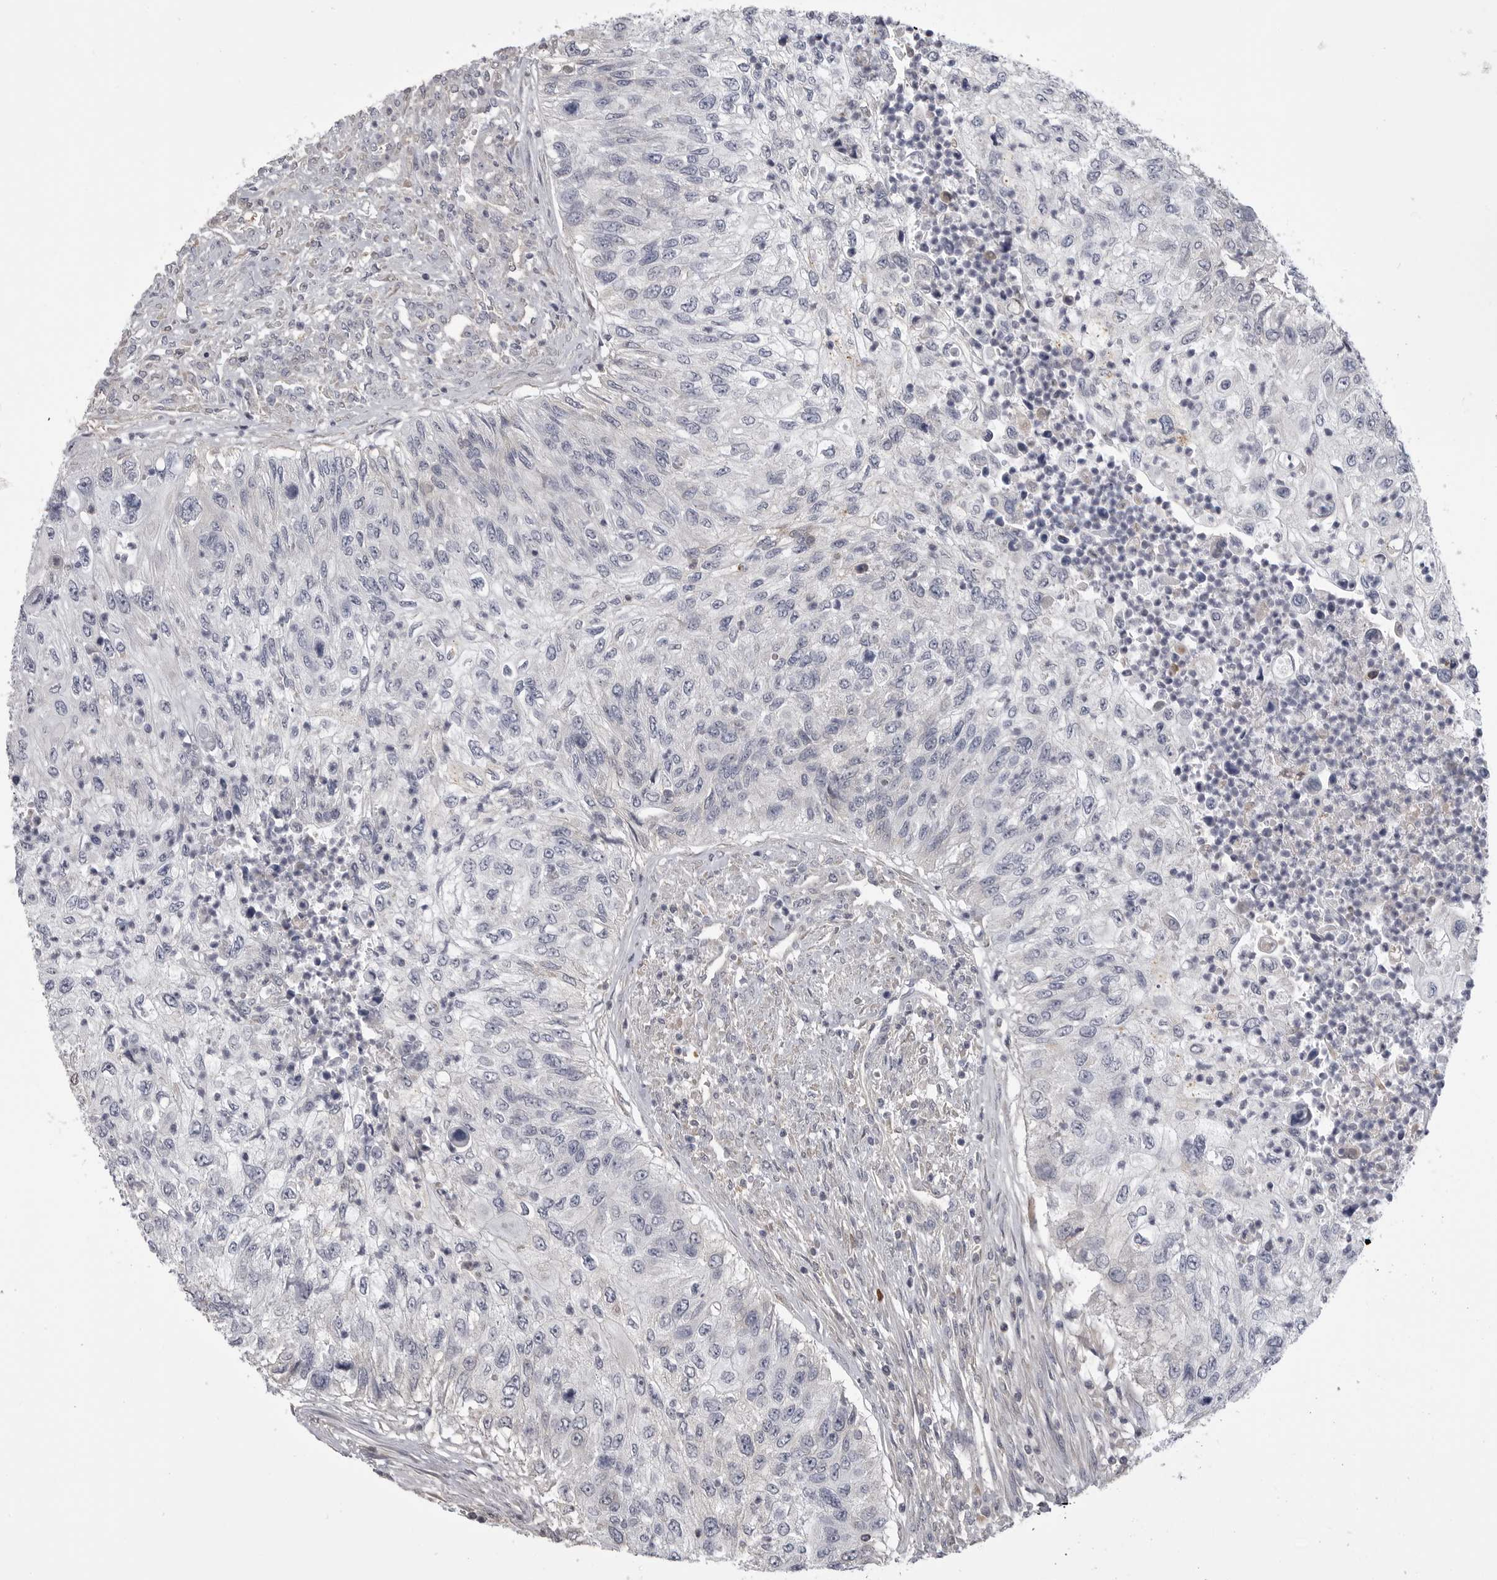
{"staining": {"intensity": "negative", "quantity": "none", "location": "none"}, "tissue": "urothelial cancer", "cell_type": "Tumor cells", "image_type": "cancer", "snomed": [{"axis": "morphology", "description": "Urothelial carcinoma, High grade"}, {"axis": "topography", "description": "Urinary bladder"}], "caption": "Micrograph shows no significant protein staining in tumor cells of urothelial cancer.", "gene": "FKBP2", "patient": {"sex": "female", "age": 60}}